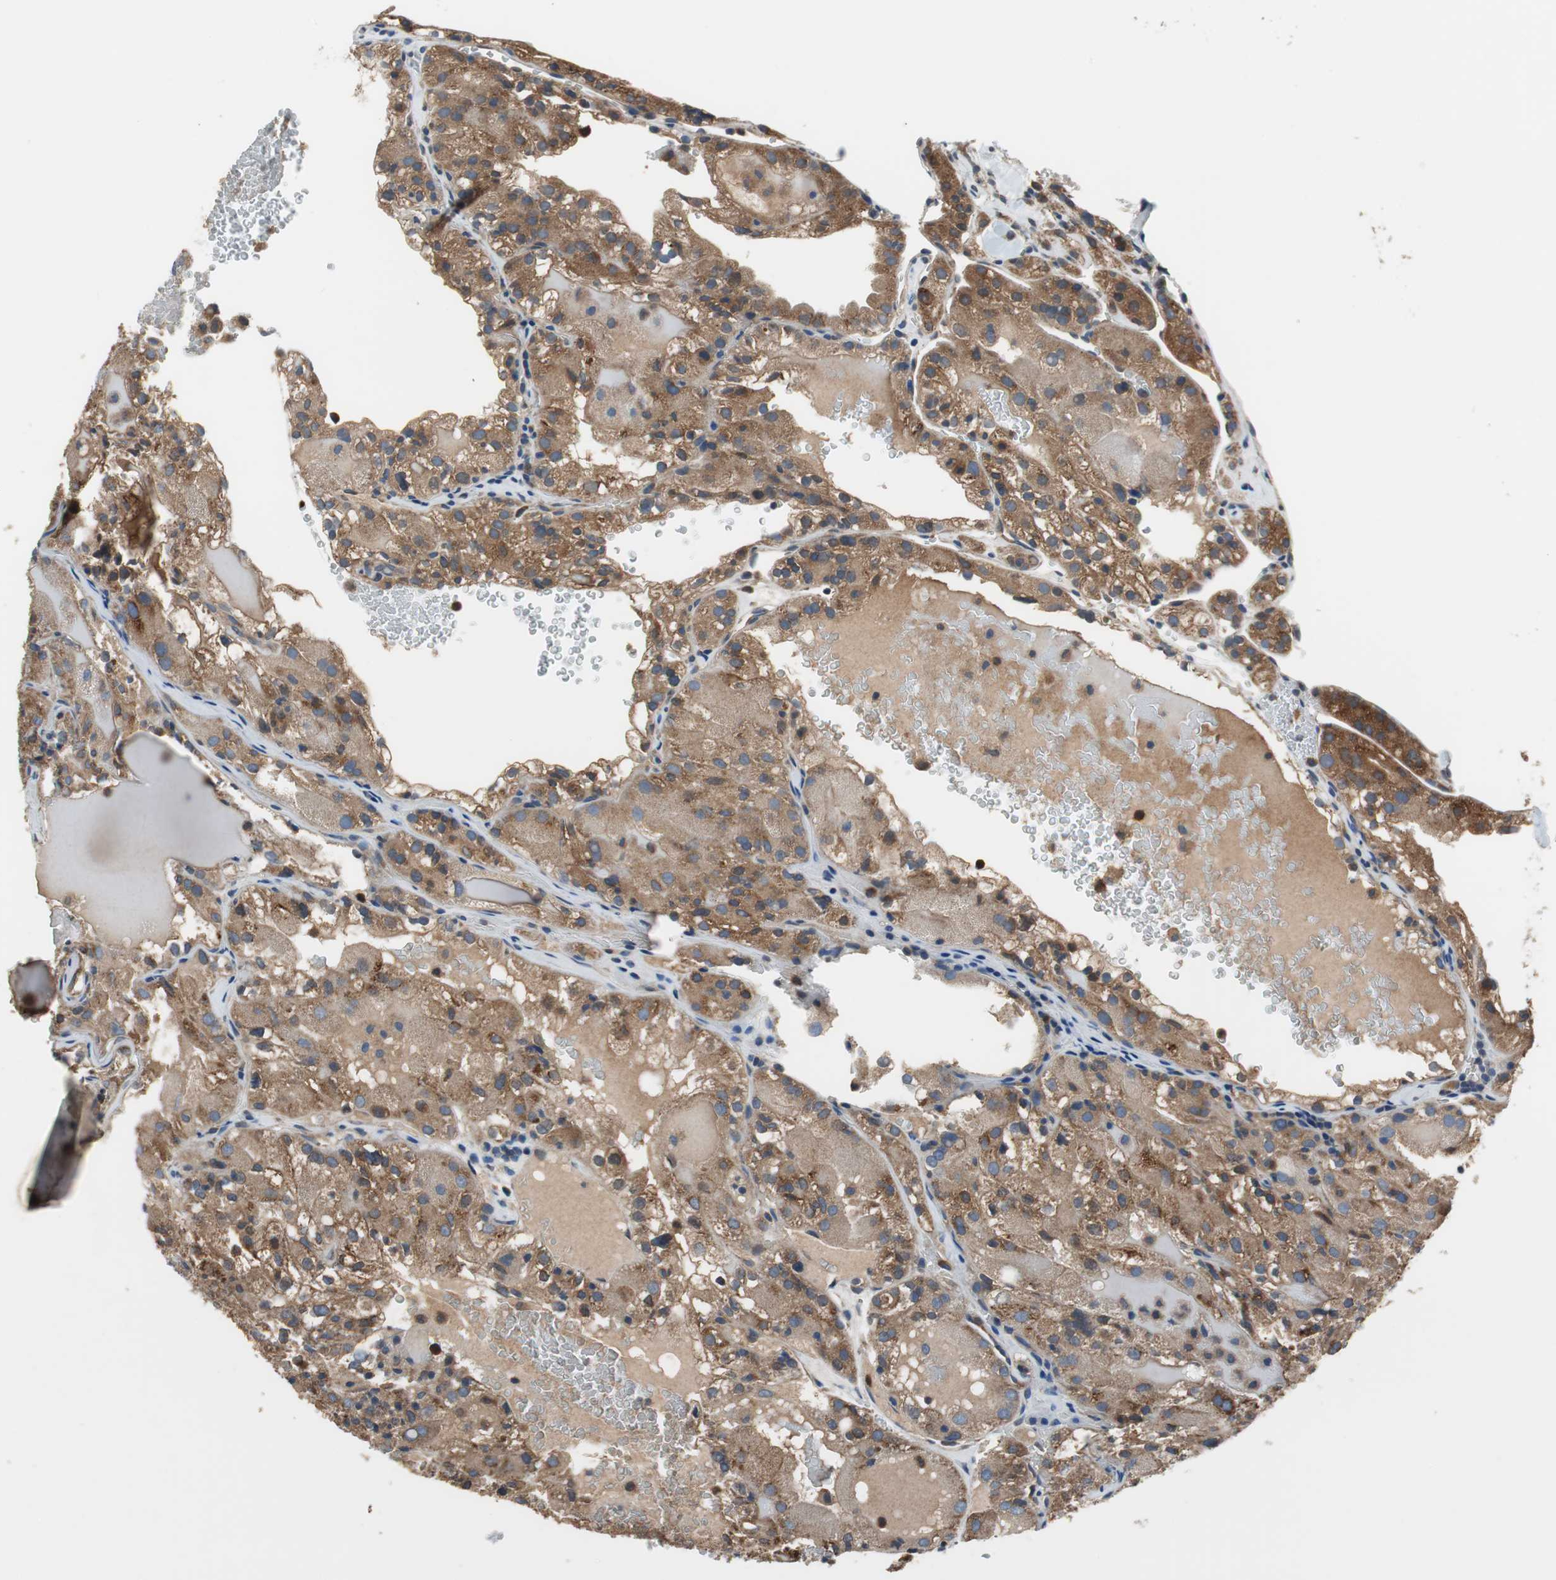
{"staining": {"intensity": "strong", "quantity": ">75%", "location": "cytoplasmic/membranous"}, "tissue": "renal cancer", "cell_type": "Tumor cells", "image_type": "cancer", "snomed": [{"axis": "morphology", "description": "Normal tissue, NOS"}, {"axis": "morphology", "description": "Adenocarcinoma, NOS"}, {"axis": "topography", "description": "Kidney"}], "caption": "Renal adenocarcinoma was stained to show a protein in brown. There is high levels of strong cytoplasmic/membranous staining in about >75% of tumor cells.", "gene": "PI4KB", "patient": {"sex": "male", "age": 61}}